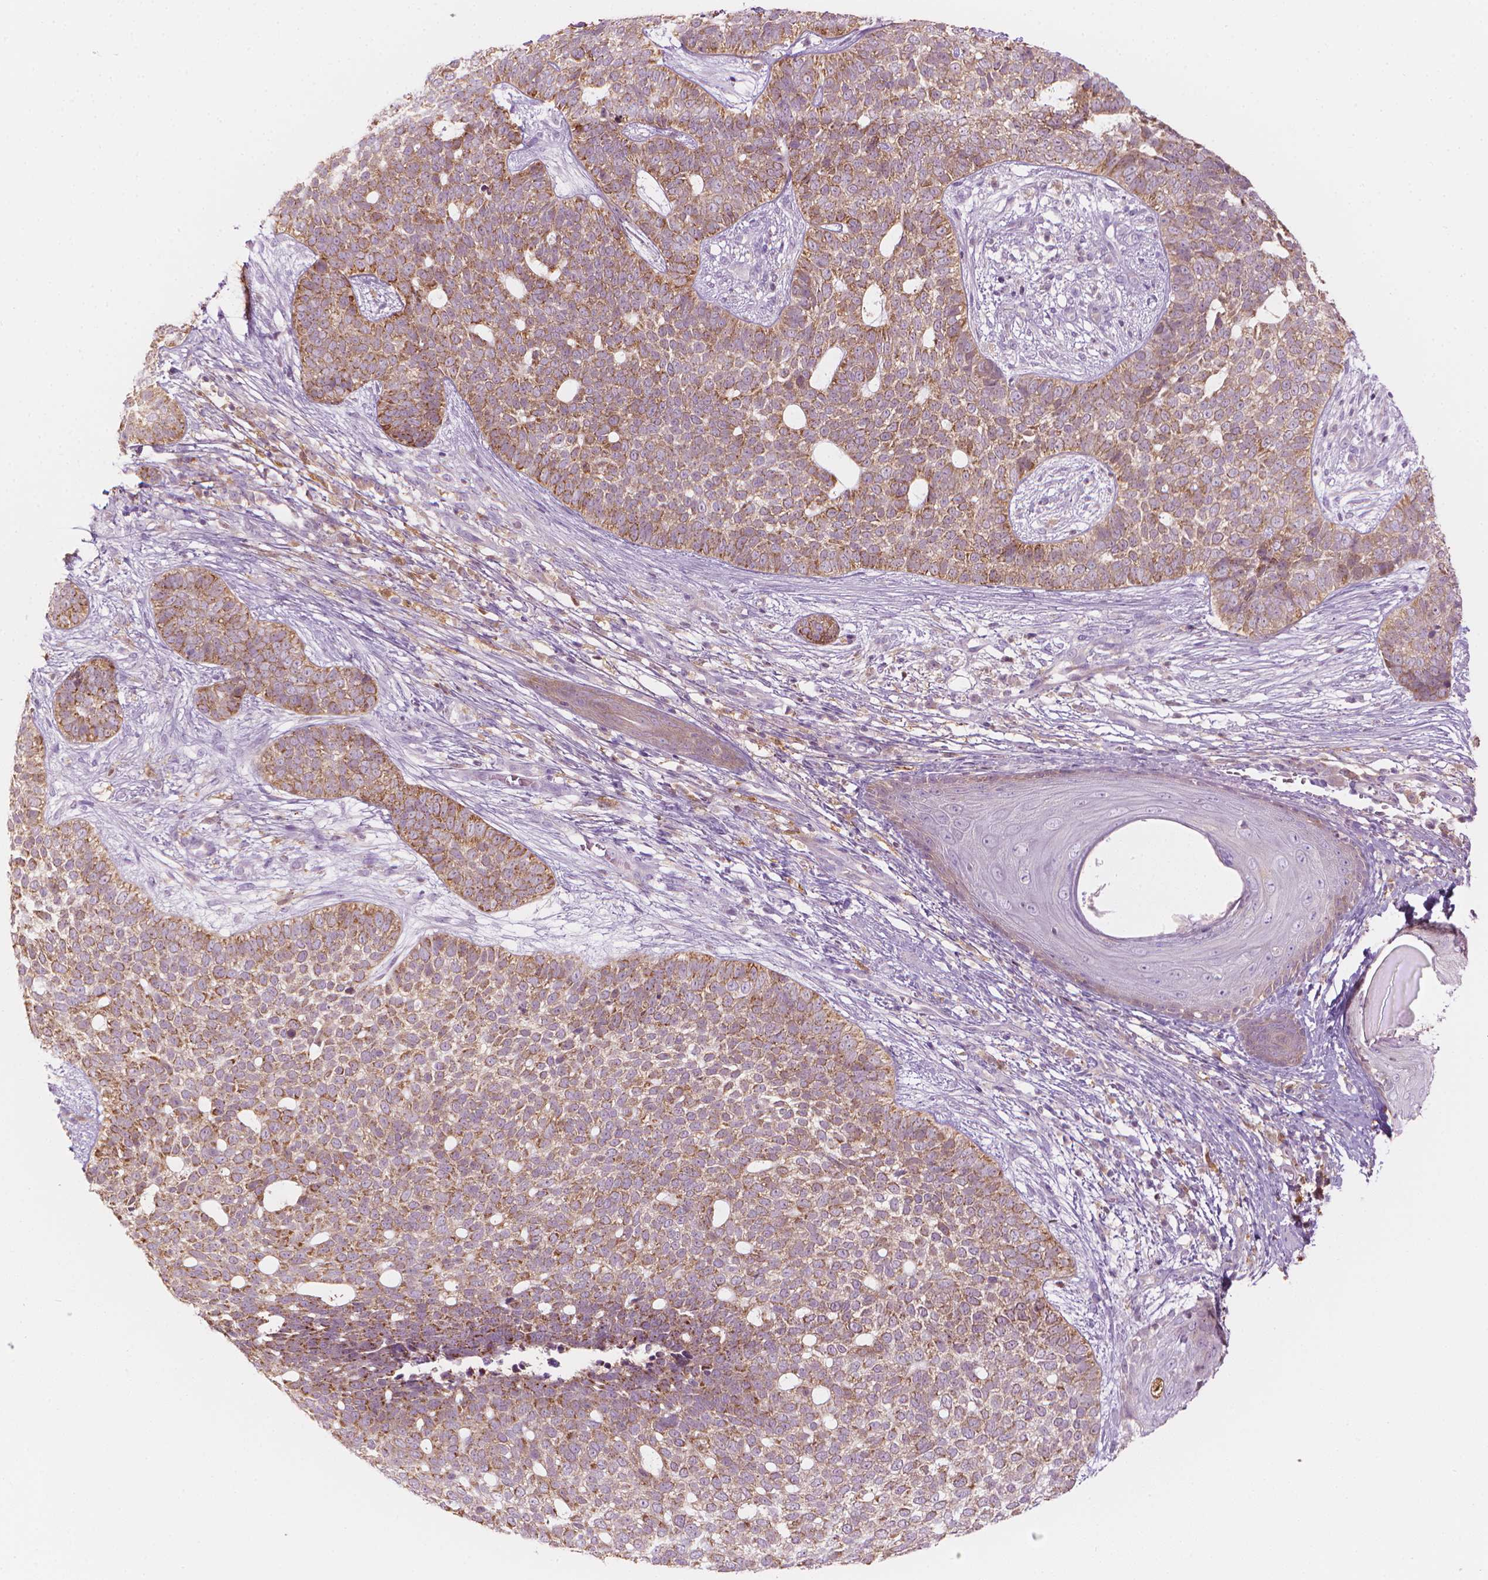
{"staining": {"intensity": "moderate", "quantity": ">75%", "location": "cytoplasmic/membranous"}, "tissue": "skin cancer", "cell_type": "Tumor cells", "image_type": "cancer", "snomed": [{"axis": "morphology", "description": "Basal cell carcinoma"}, {"axis": "topography", "description": "Skin"}], "caption": "Tumor cells show moderate cytoplasmic/membranous staining in approximately >75% of cells in skin basal cell carcinoma.", "gene": "SHMT1", "patient": {"sex": "female", "age": 69}}